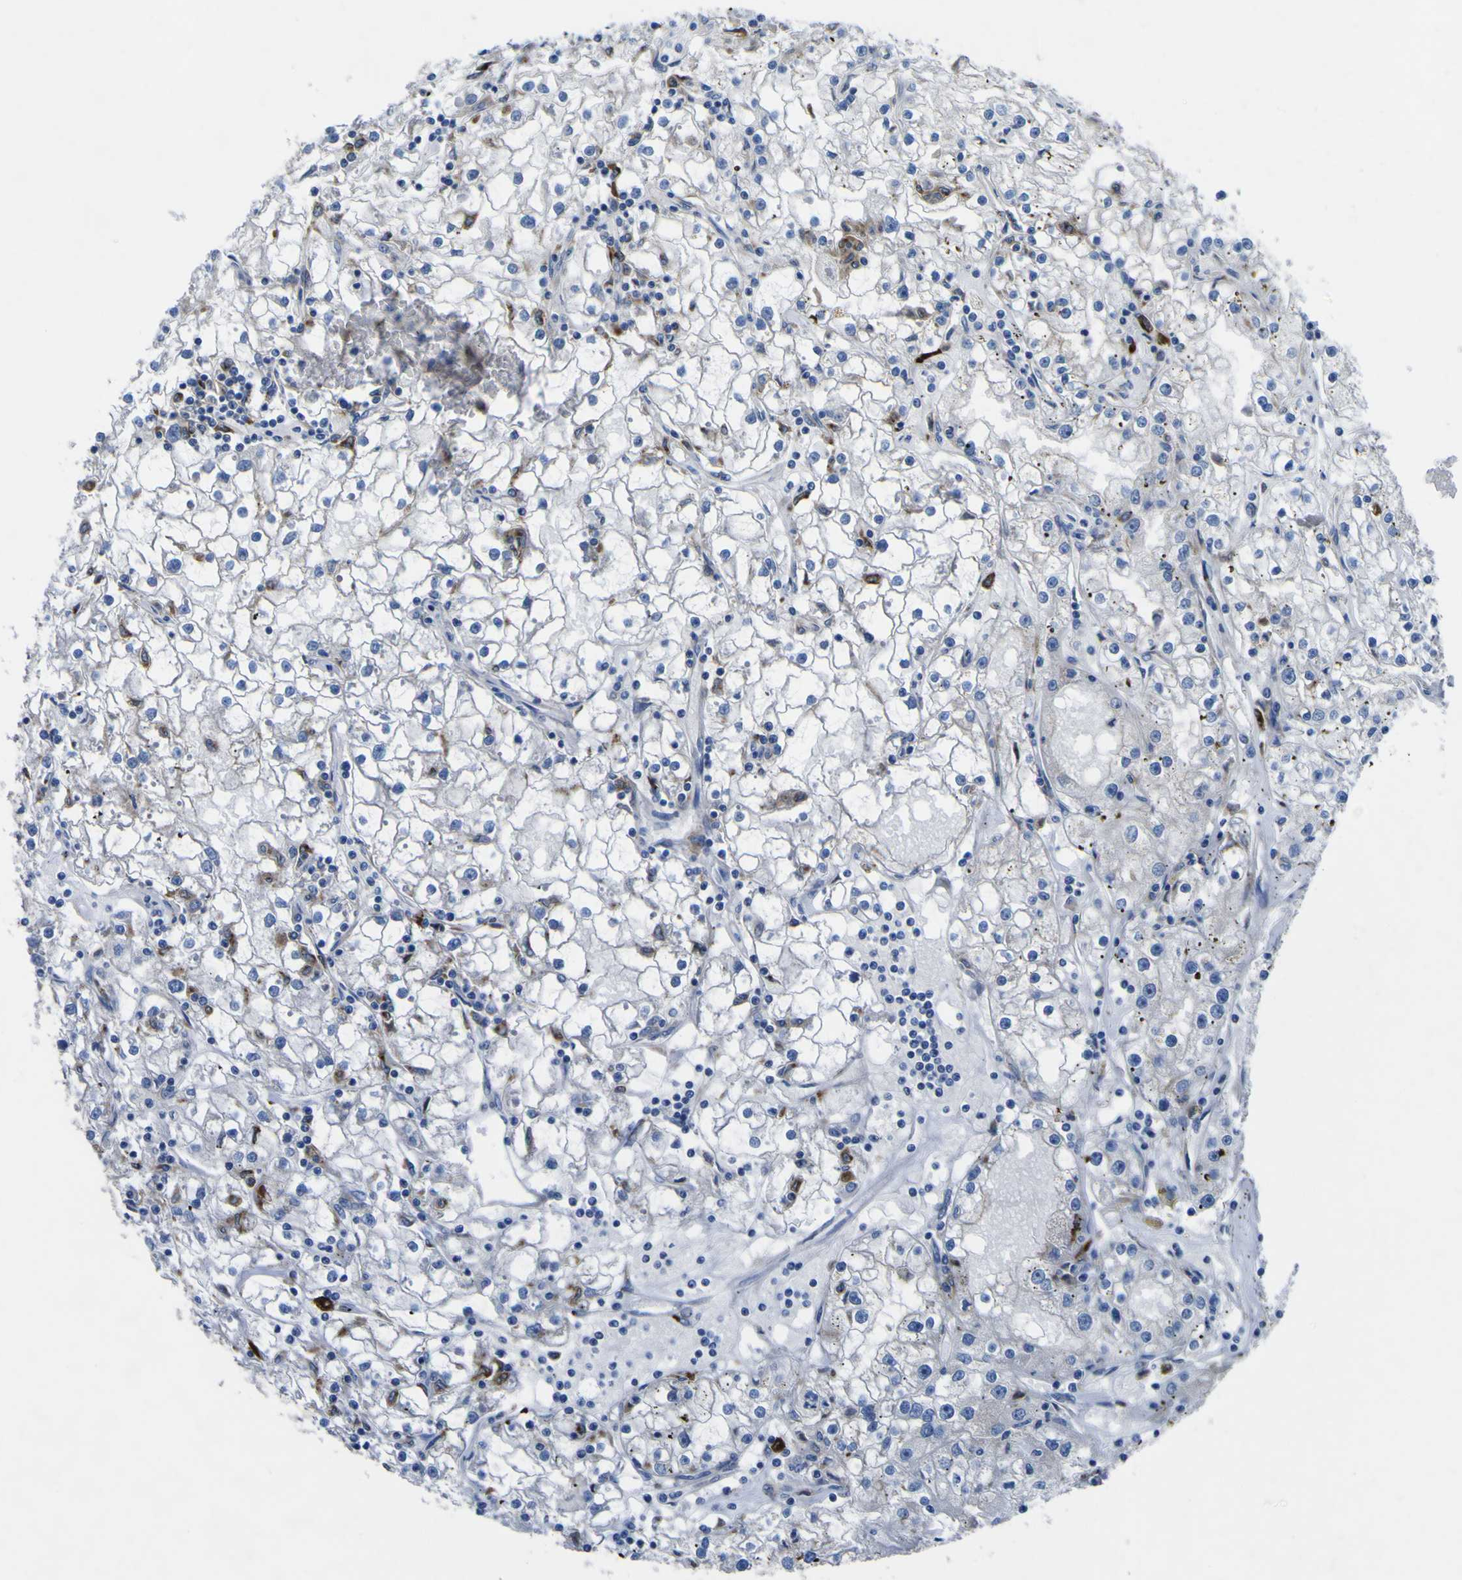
{"staining": {"intensity": "negative", "quantity": "none", "location": "none"}, "tissue": "renal cancer", "cell_type": "Tumor cells", "image_type": "cancer", "snomed": [{"axis": "morphology", "description": "Adenocarcinoma, NOS"}, {"axis": "topography", "description": "Kidney"}], "caption": "DAB (3,3'-diaminobenzidine) immunohistochemical staining of renal cancer exhibits no significant expression in tumor cells.", "gene": "CST3", "patient": {"sex": "male", "age": 56}}